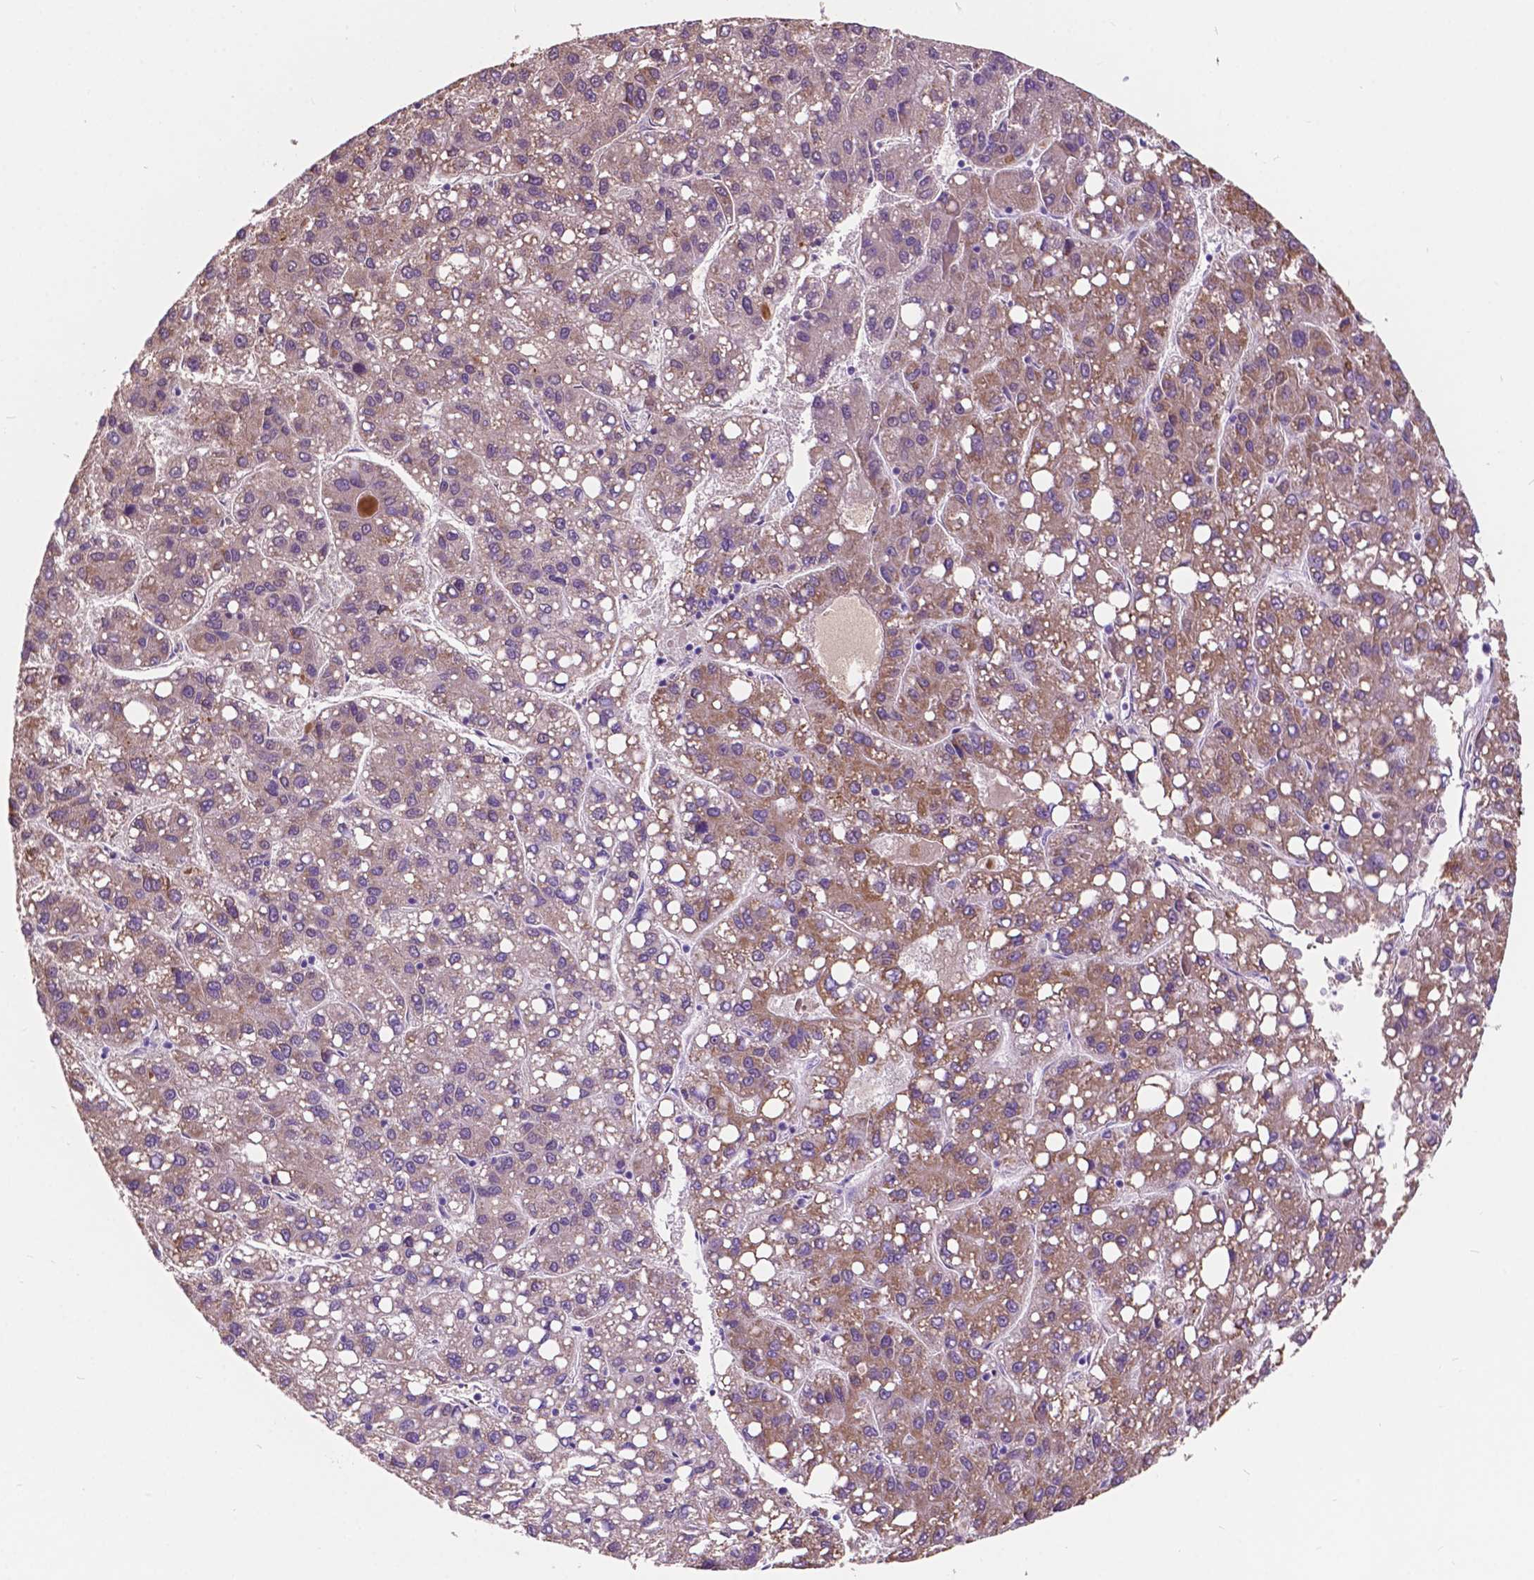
{"staining": {"intensity": "moderate", "quantity": "<25%", "location": "cytoplasmic/membranous"}, "tissue": "liver cancer", "cell_type": "Tumor cells", "image_type": "cancer", "snomed": [{"axis": "morphology", "description": "Carcinoma, Hepatocellular, NOS"}, {"axis": "topography", "description": "Liver"}], "caption": "This micrograph shows IHC staining of human liver cancer, with low moderate cytoplasmic/membranous staining in about <25% of tumor cells.", "gene": "TRPV5", "patient": {"sex": "female", "age": 82}}